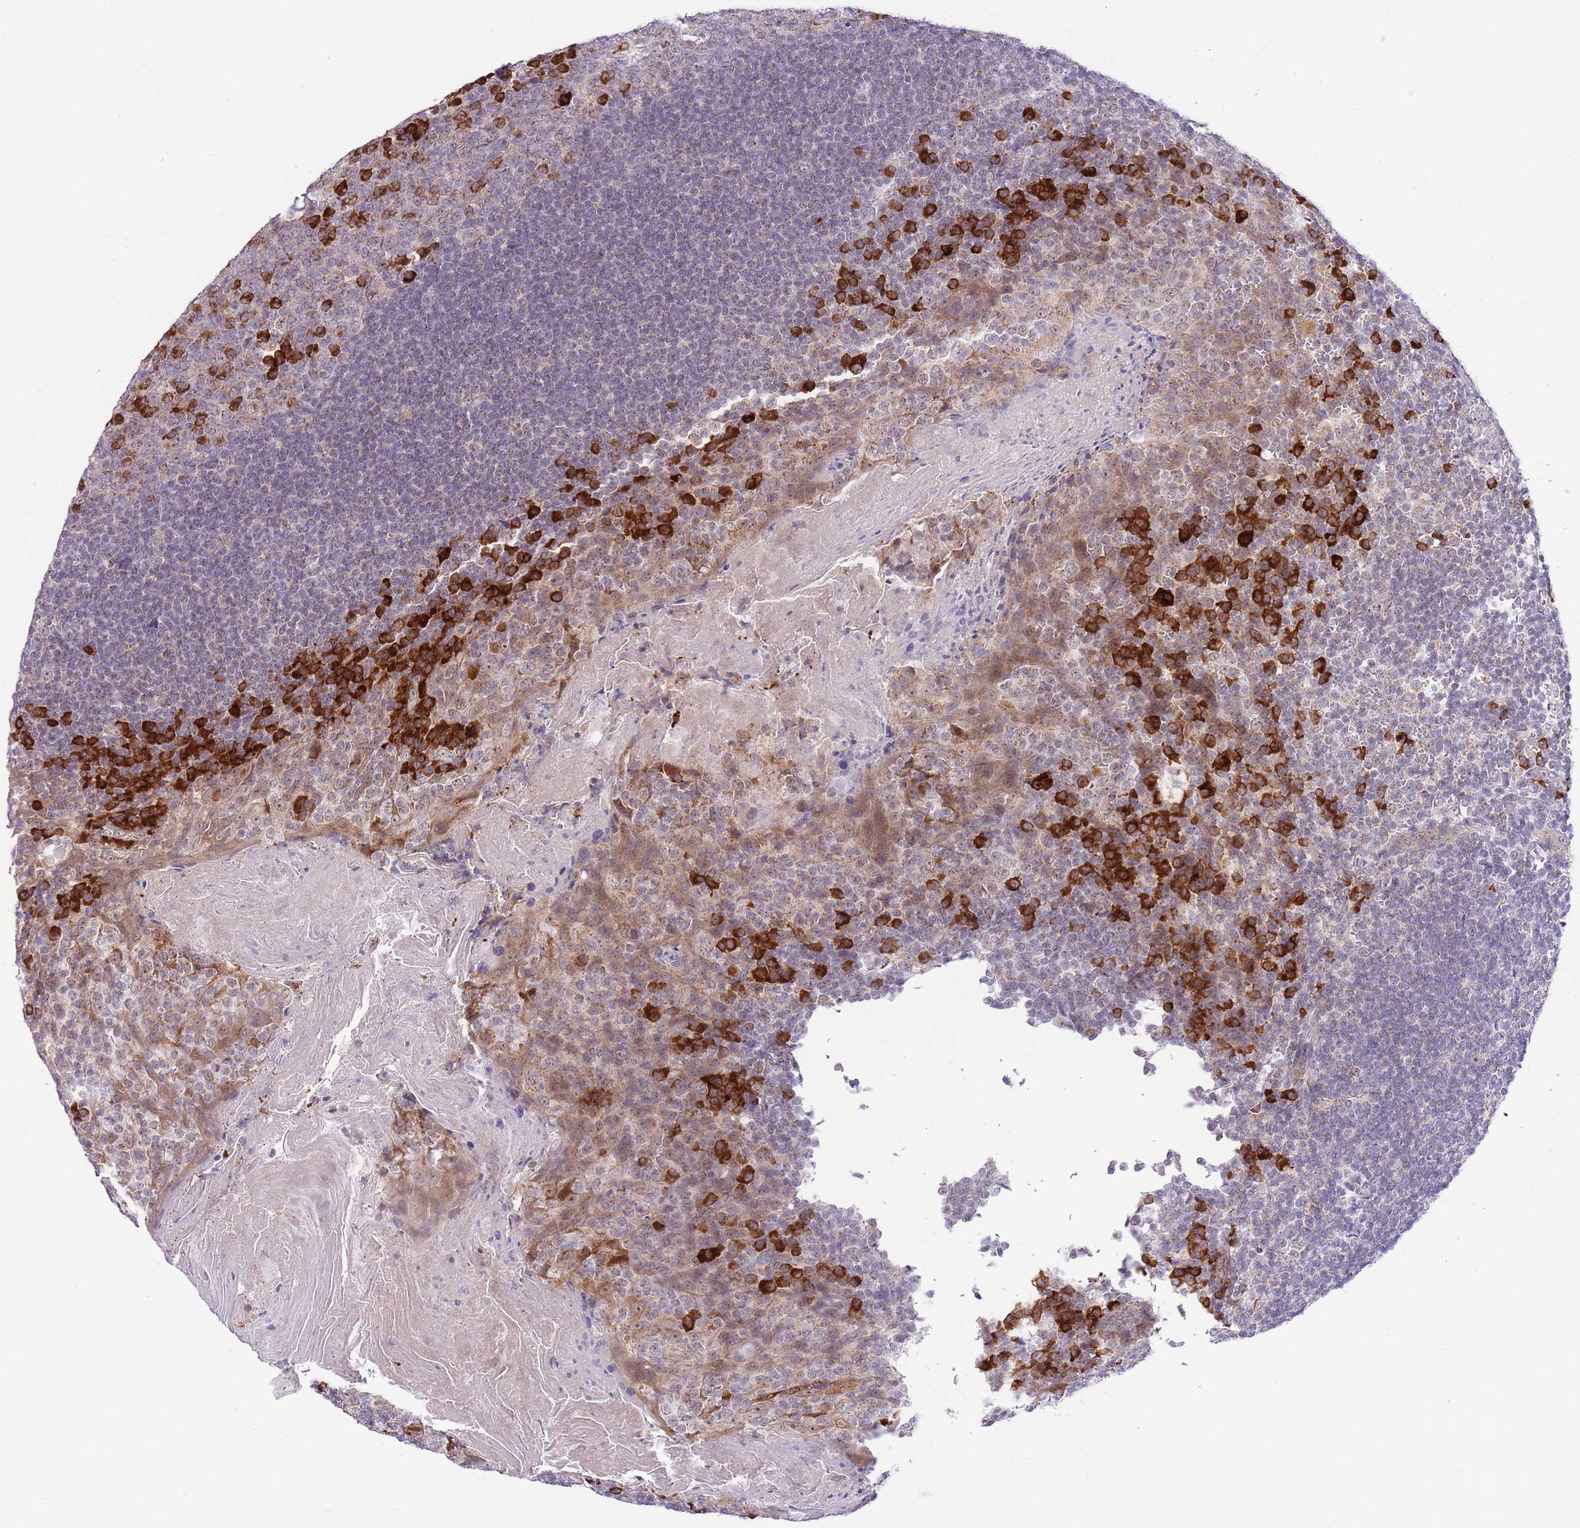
{"staining": {"intensity": "strong", "quantity": "<25%", "location": "cytoplasmic/membranous"}, "tissue": "tonsil", "cell_type": "Germinal center cells", "image_type": "normal", "snomed": [{"axis": "morphology", "description": "Normal tissue, NOS"}, {"axis": "topography", "description": "Tonsil"}], "caption": "A photomicrograph showing strong cytoplasmic/membranous staining in approximately <25% of germinal center cells in unremarkable tonsil, as visualized by brown immunohistochemical staining.", "gene": "EXOSC8", "patient": {"sex": "male", "age": 27}}